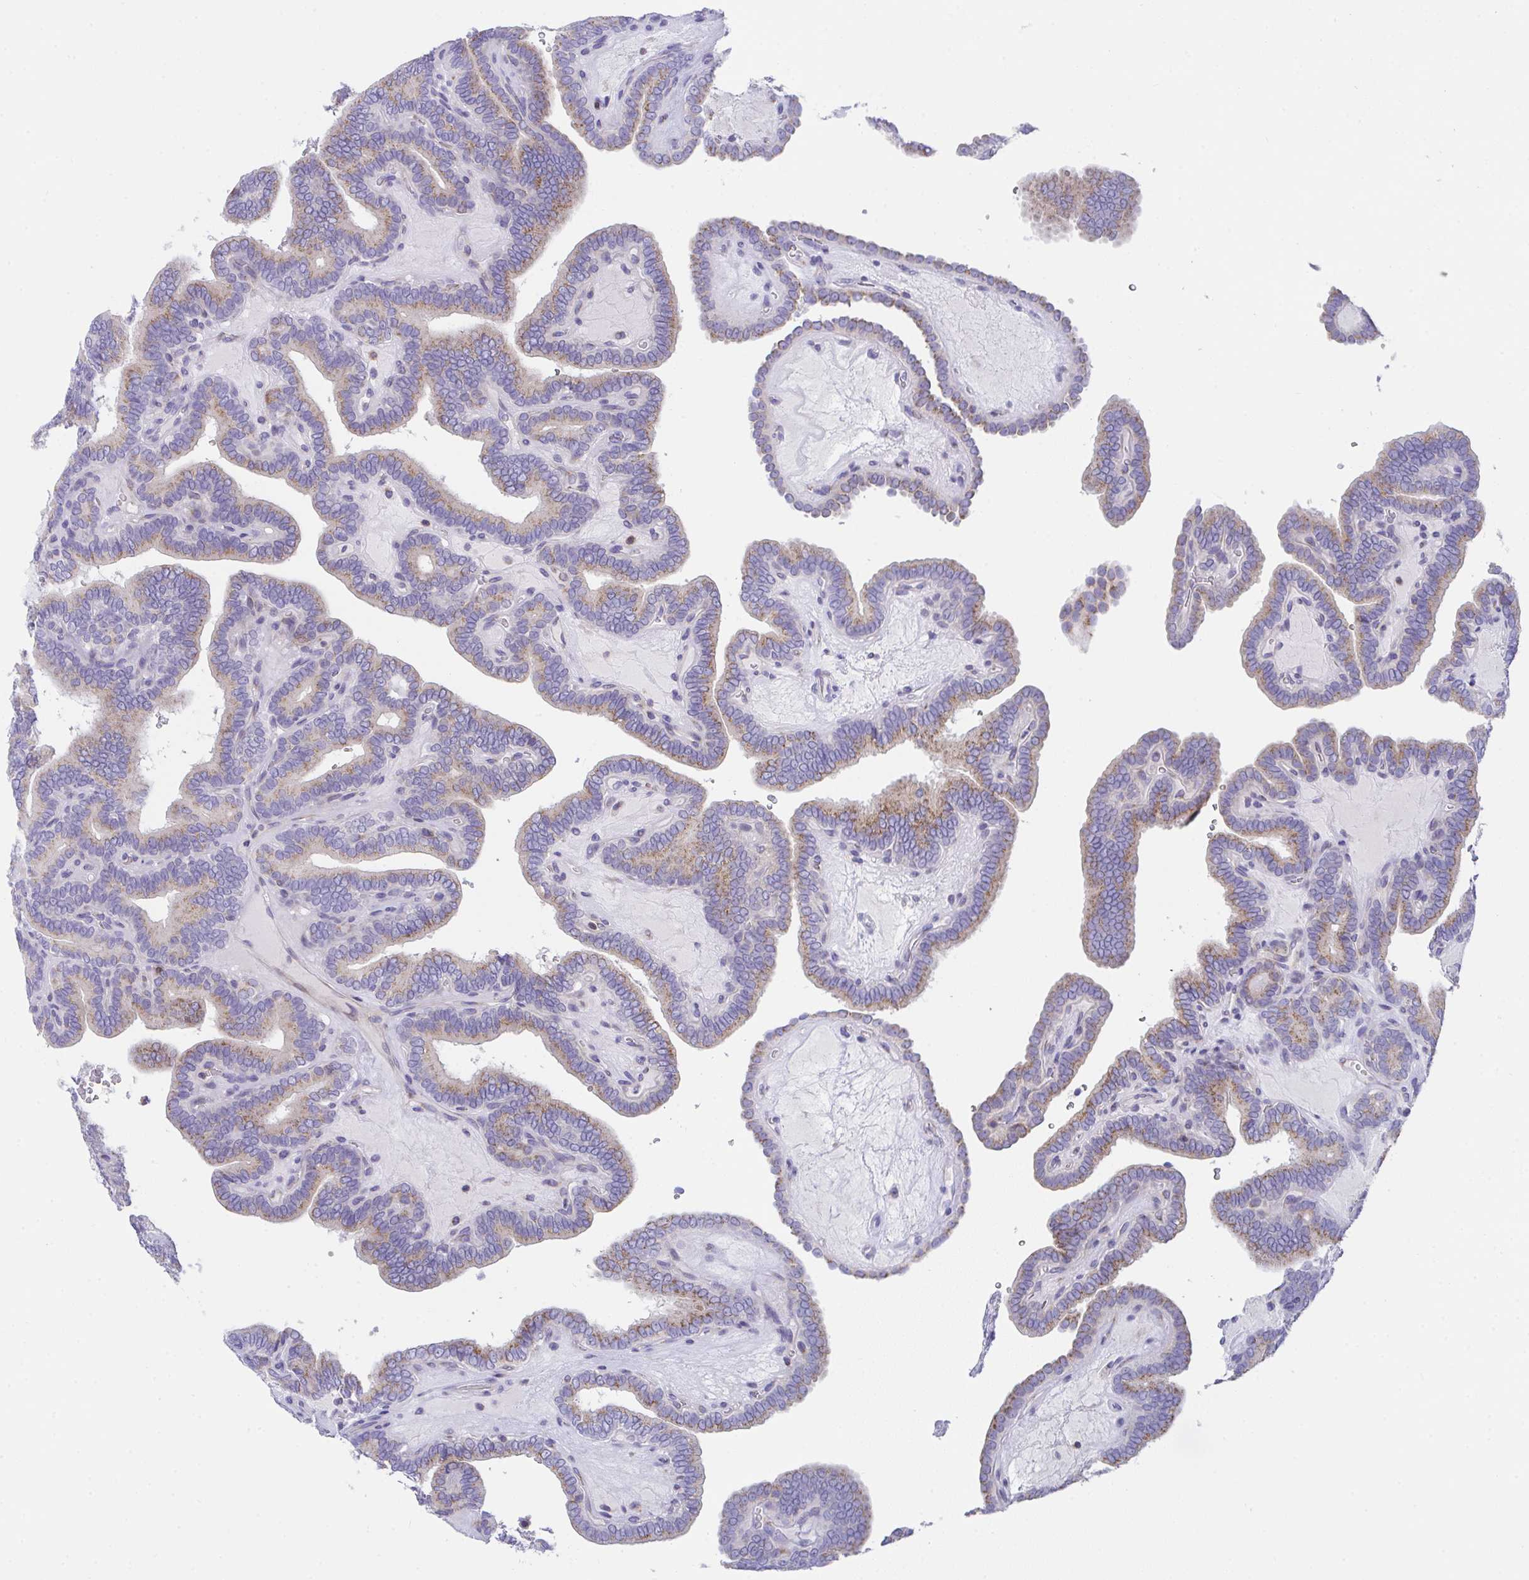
{"staining": {"intensity": "moderate", "quantity": "25%-75%", "location": "cytoplasmic/membranous"}, "tissue": "thyroid cancer", "cell_type": "Tumor cells", "image_type": "cancer", "snomed": [{"axis": "morphology", "description": "Papillary adenocarcinoma, NOS"}, {"axis": "topography", "description": "Thyroid gland"}], "caption": "Tumor cells show moderate cytoplasmic/membranous positivity in approximately 25%-75% of cells in thyroid cancer (papillary adenocarcinoma).", "gene": "MIA3", "patient": {"sex": "female", "age": 21}}